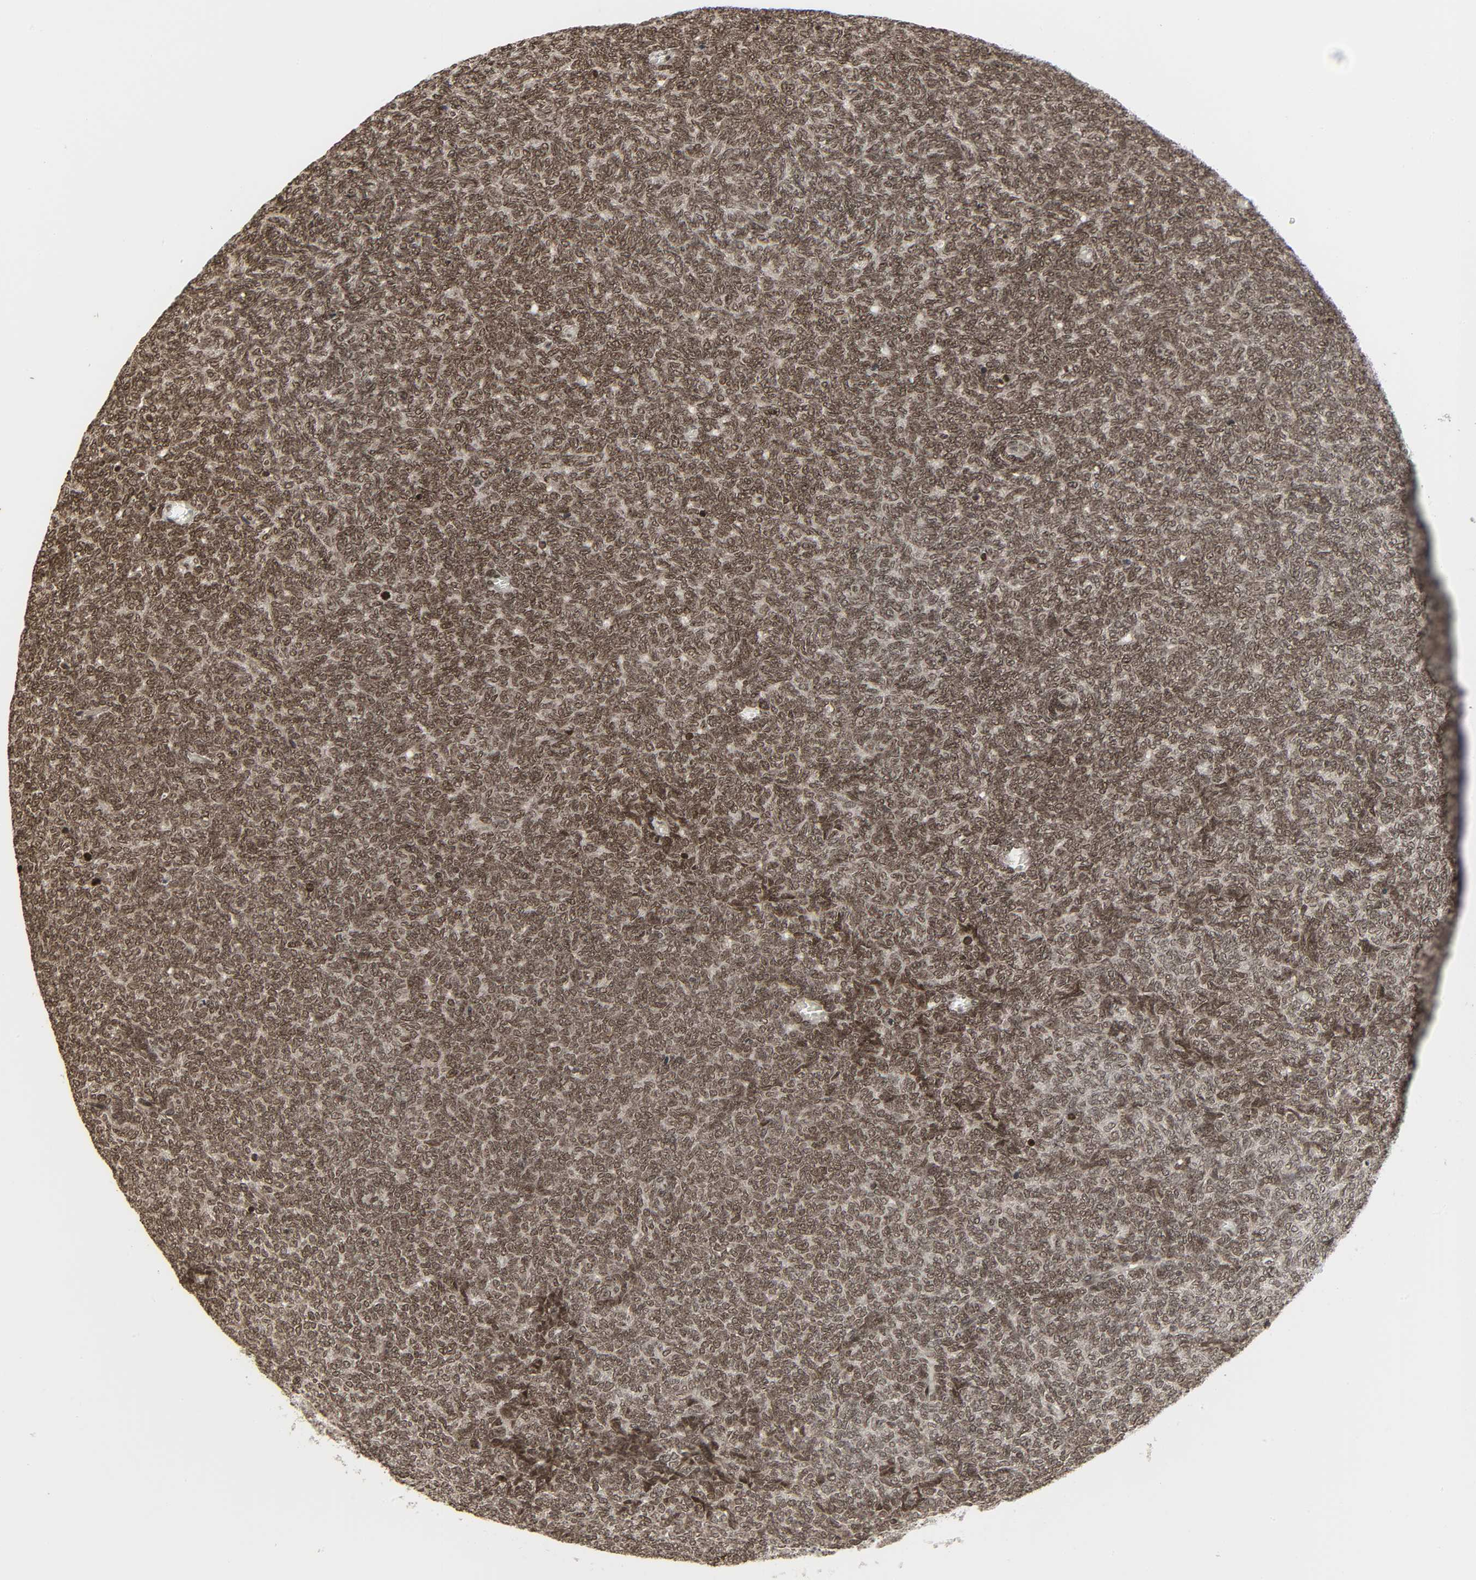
{"staining": {"intensity": "moderate", "quantity": ">75%", "location": "nuclear"}, "tissue": "renal cancer", "cell_type": "Tumor cells", "image_type": "cancer", "snomed": [{"axis": "morphology", "description": "Neoplasm, malignant, NOS"}, {"axis": "topography", "description": "Kidney"}], "caption": "Brown immunohistochemical staining in human neoplasm (malignant) (renal) reveals moderate nuclear expression in approximately >75% of tumor cells. (DAB = brown stain, brightfield microscopy at high magnification).", "gene": "XRCC1", "patient": {"sex": "male", "age": 28}}